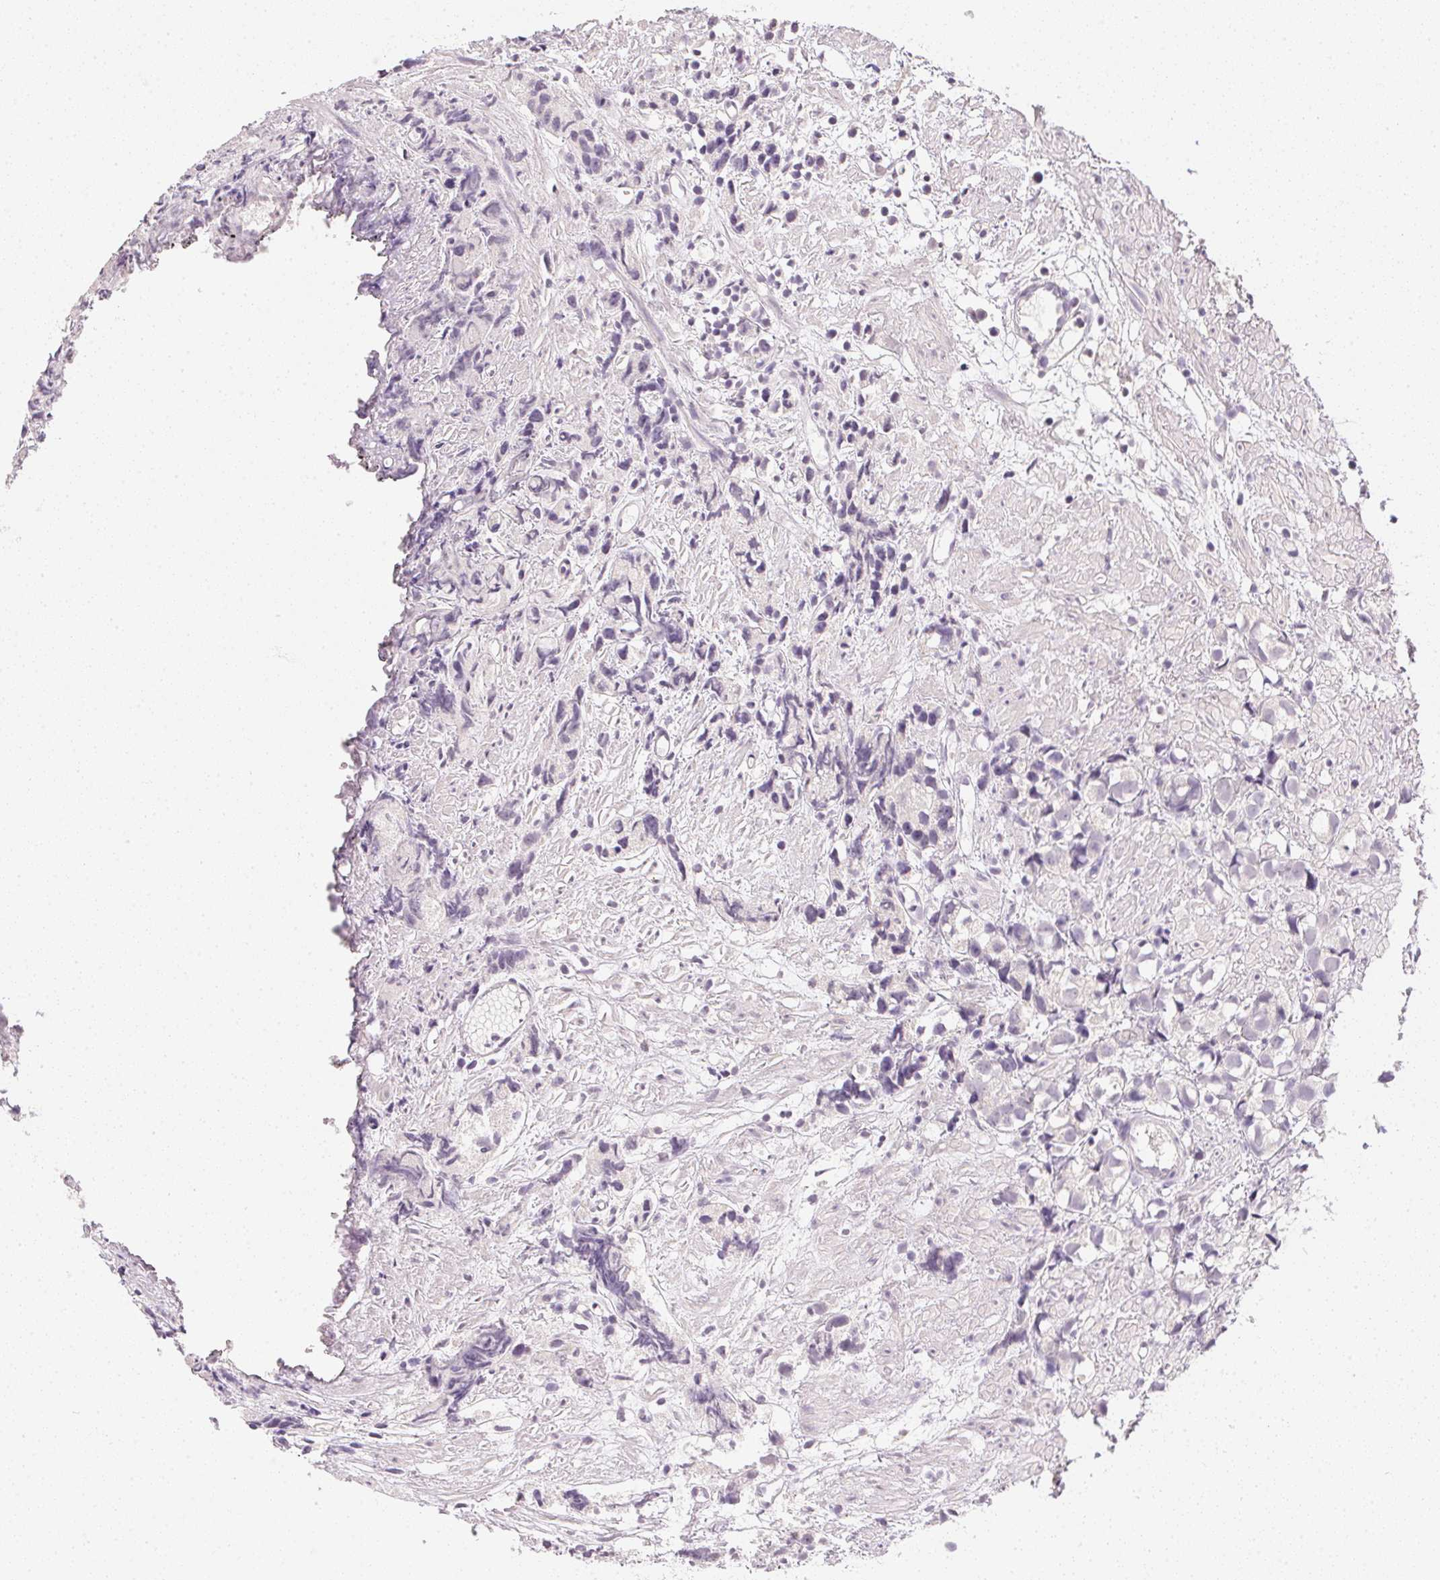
{"staining": {"intensity": "negative", "quantity": "none", "location": "none"}, "tissue": "prostate cancer", "cell_type": "Tumor cells", "image_type": "cancer", "snomed": [{"axis": "morphology", "description": "Adenocarcinoma, High grade"}, {"axis": "topography", "description": "Prostate"}], "caption": "Adenocarcinoma (high-grade) (prostate) was stained to show a protein in brown. There is no significant expression in tumor cells.", "gene": "PPY", "patient": {"sex": "male", "age": 68}}